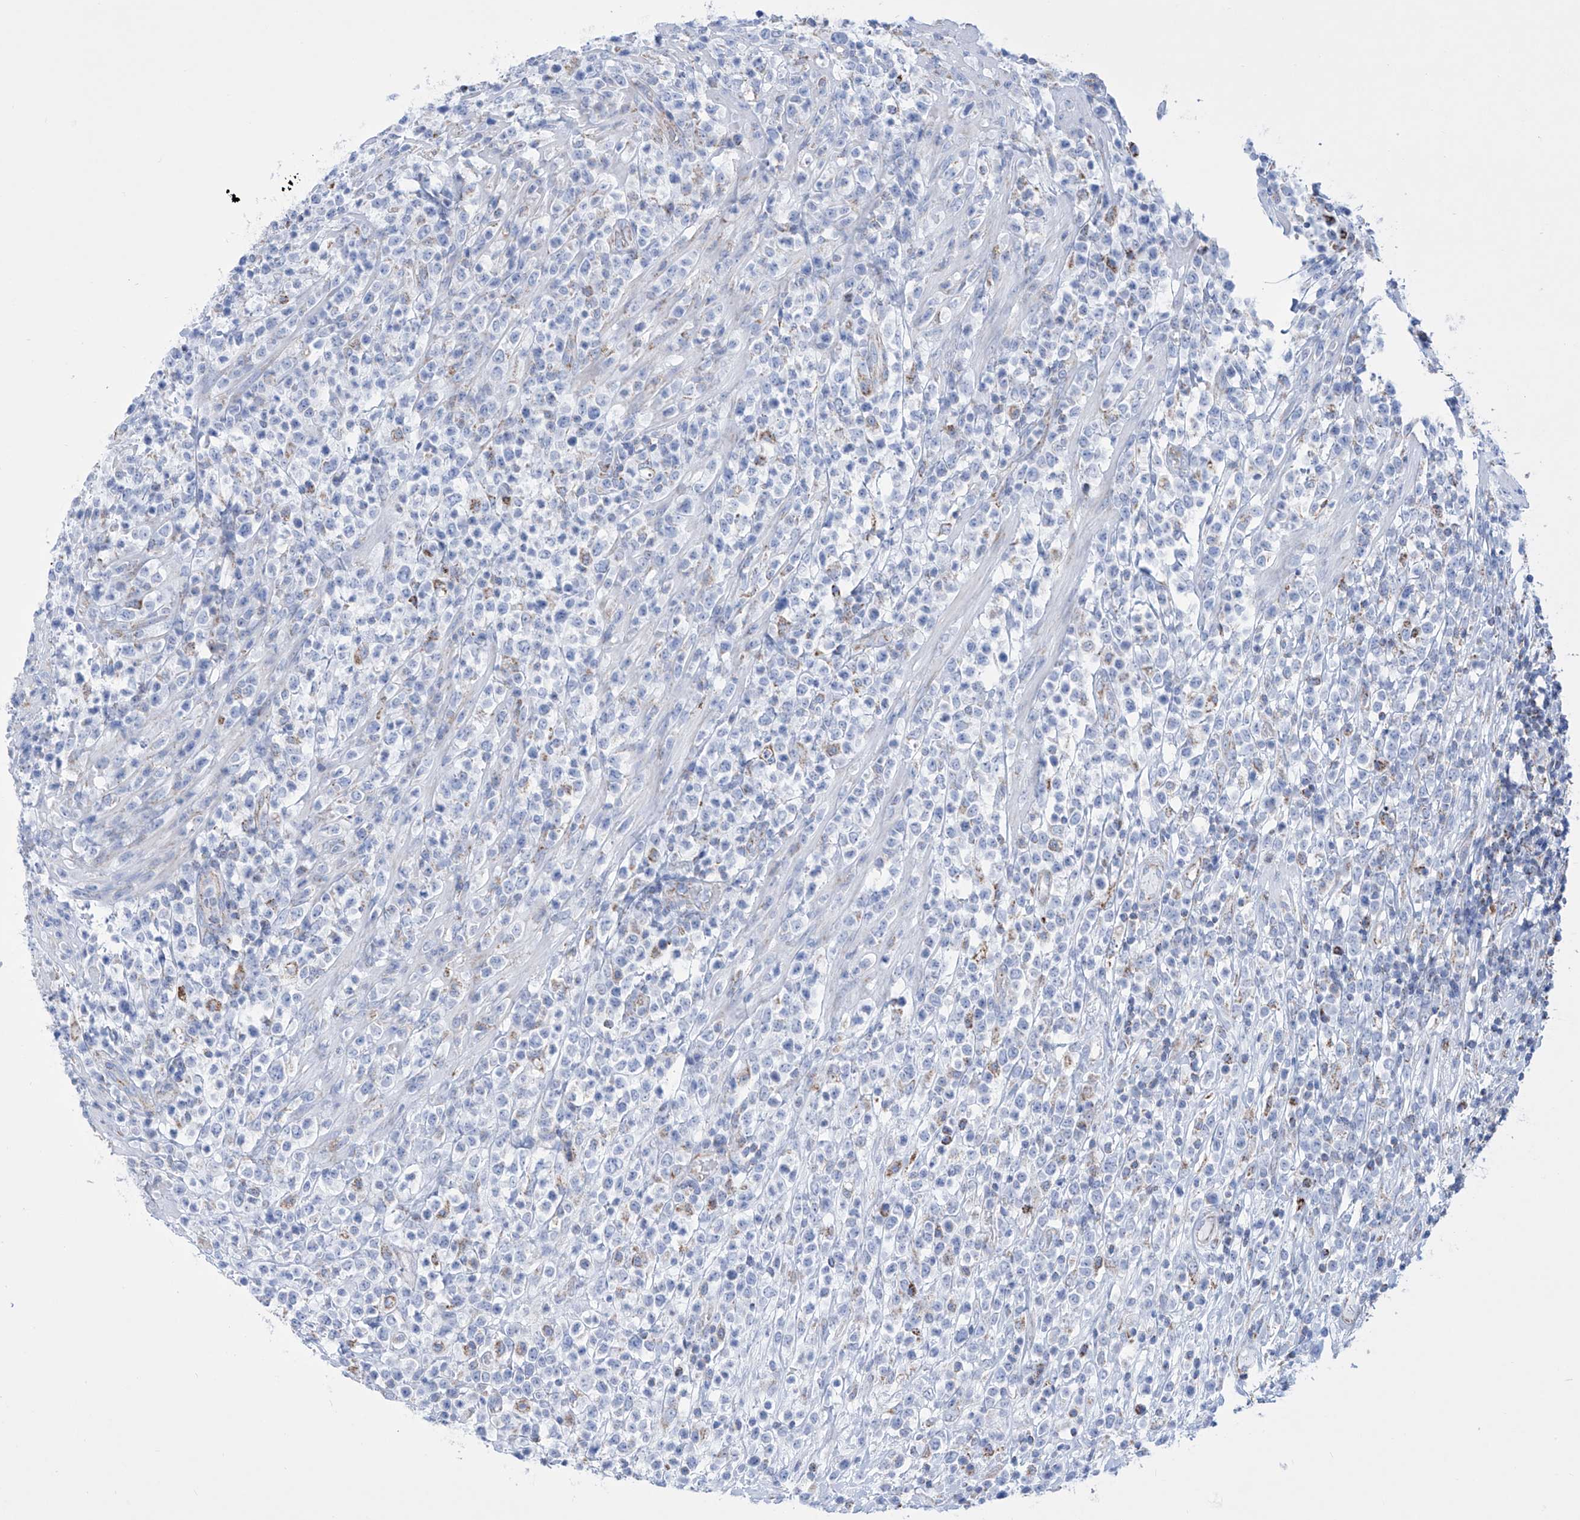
{"staining": {"intensity": "negative", "quantity": "none", "location": "none"}, "tissue": "lymphoma", "cell_type": "Tumor cells", "image_type": "cancer", "snomed": [{"axis": "morphology", "description": "Malignant lymphoma, non-Hodgkin's type, High grade"}, {"axis": "topography", "description": "Colon"}], "caption": "DAB immunohistochemical staining of lymphoma displays no significant expression in tumor cells.", "gene": "ALDH6A1", "patient": {"sex": "female", "age": 53}}